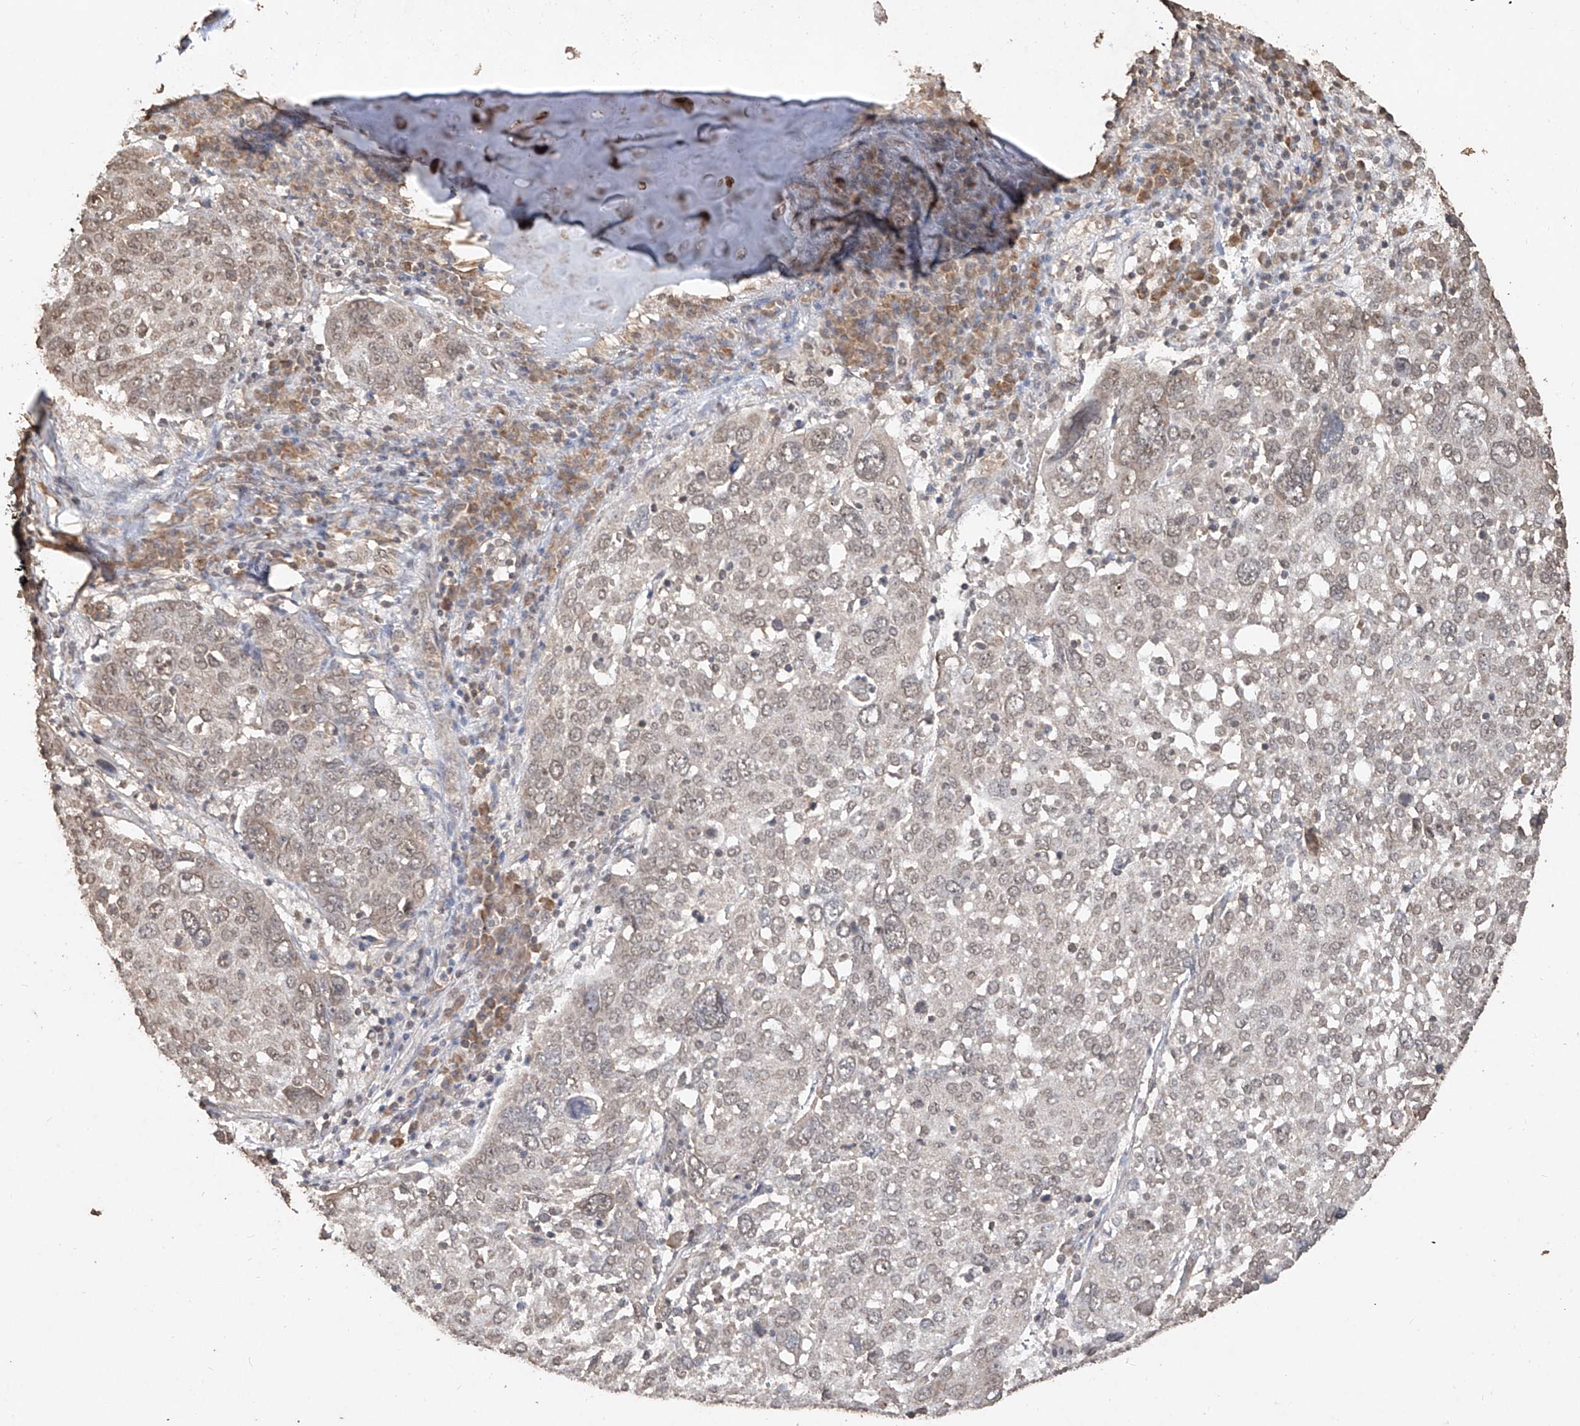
{"staining": {"intensity": "weak", "quantity": ">75%", "location": "nuclear"}, "tissue": "lung cancer", "cell_type": "Tumor cells", "image_type": "cancer", "snomed": [{"axis": "morphology", "description": "Squamous cell carcinoma, NOS"}, {"axis": "topography", "description": "Lung"}], "caption": "The immunohistochemical stain labels weak nuclear positivity in tumor cells of squamous cell carcinoma (lung) tissue.", "gene": "ELOVL1", "patient": {"sex": "male", "age": 65}}